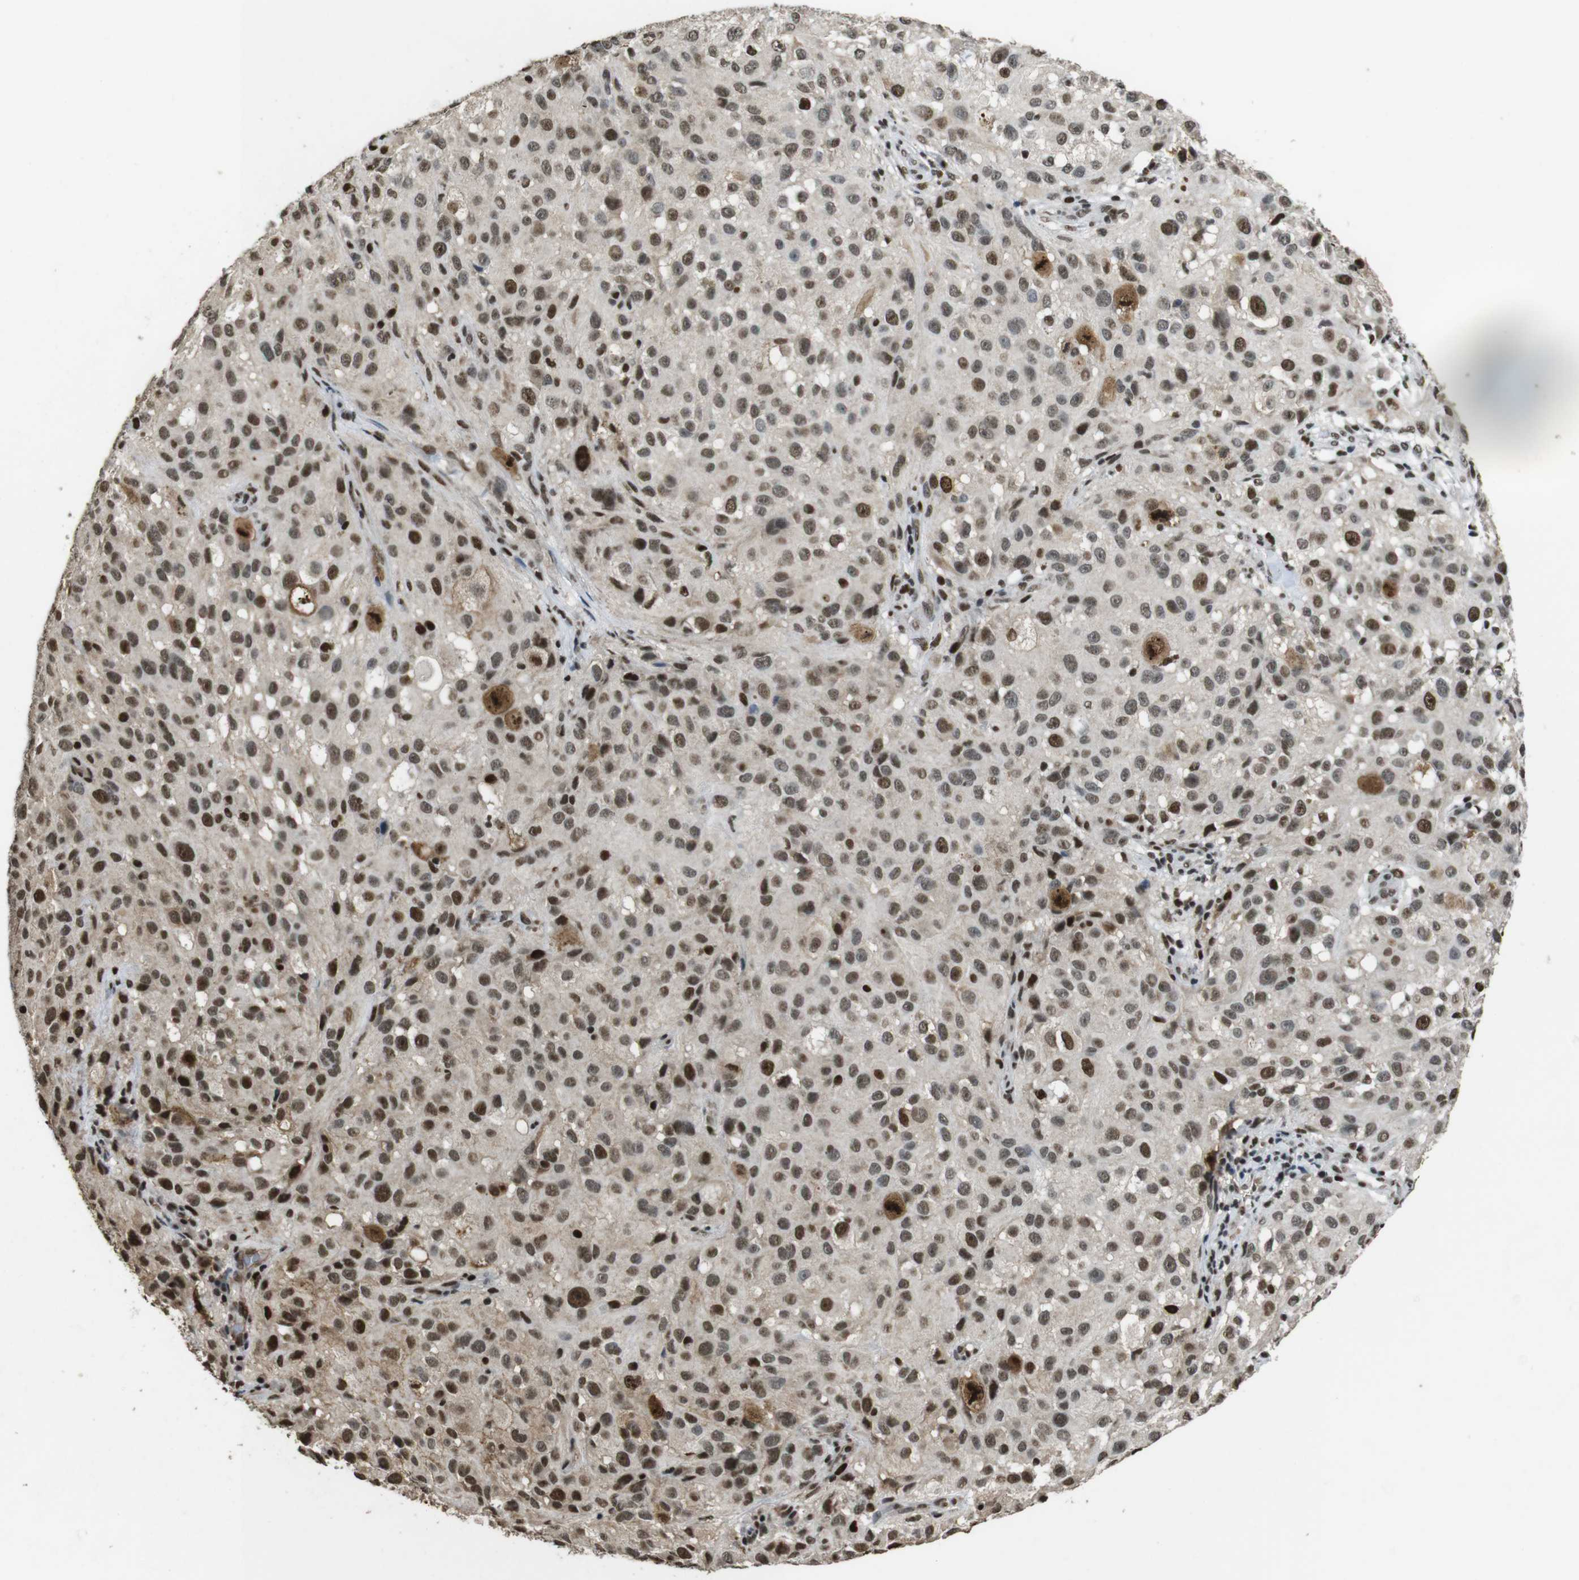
{"staining": {"intensity": "moderate", "quantity": ">75%", "location": "nuclear"}, "tissue": "melanoma", "cell_type": "Tumor cells", "image_type": "cancer", "snomed": [{"axis": "morphology", "description": "Necrosis, NOS"}, {"axis": "morphology", "description": "Malignant melanoma, NOS"}, {"axis": "topography", "description": "Skin"}], "caption": "This image shows immunohistochemistry staining of melanoma, with medium moderate nuclear positivity in approximately >75% of tumor cells.", "gene": "CSNK2B", "patient": {"sex": "female", "age": 87}}